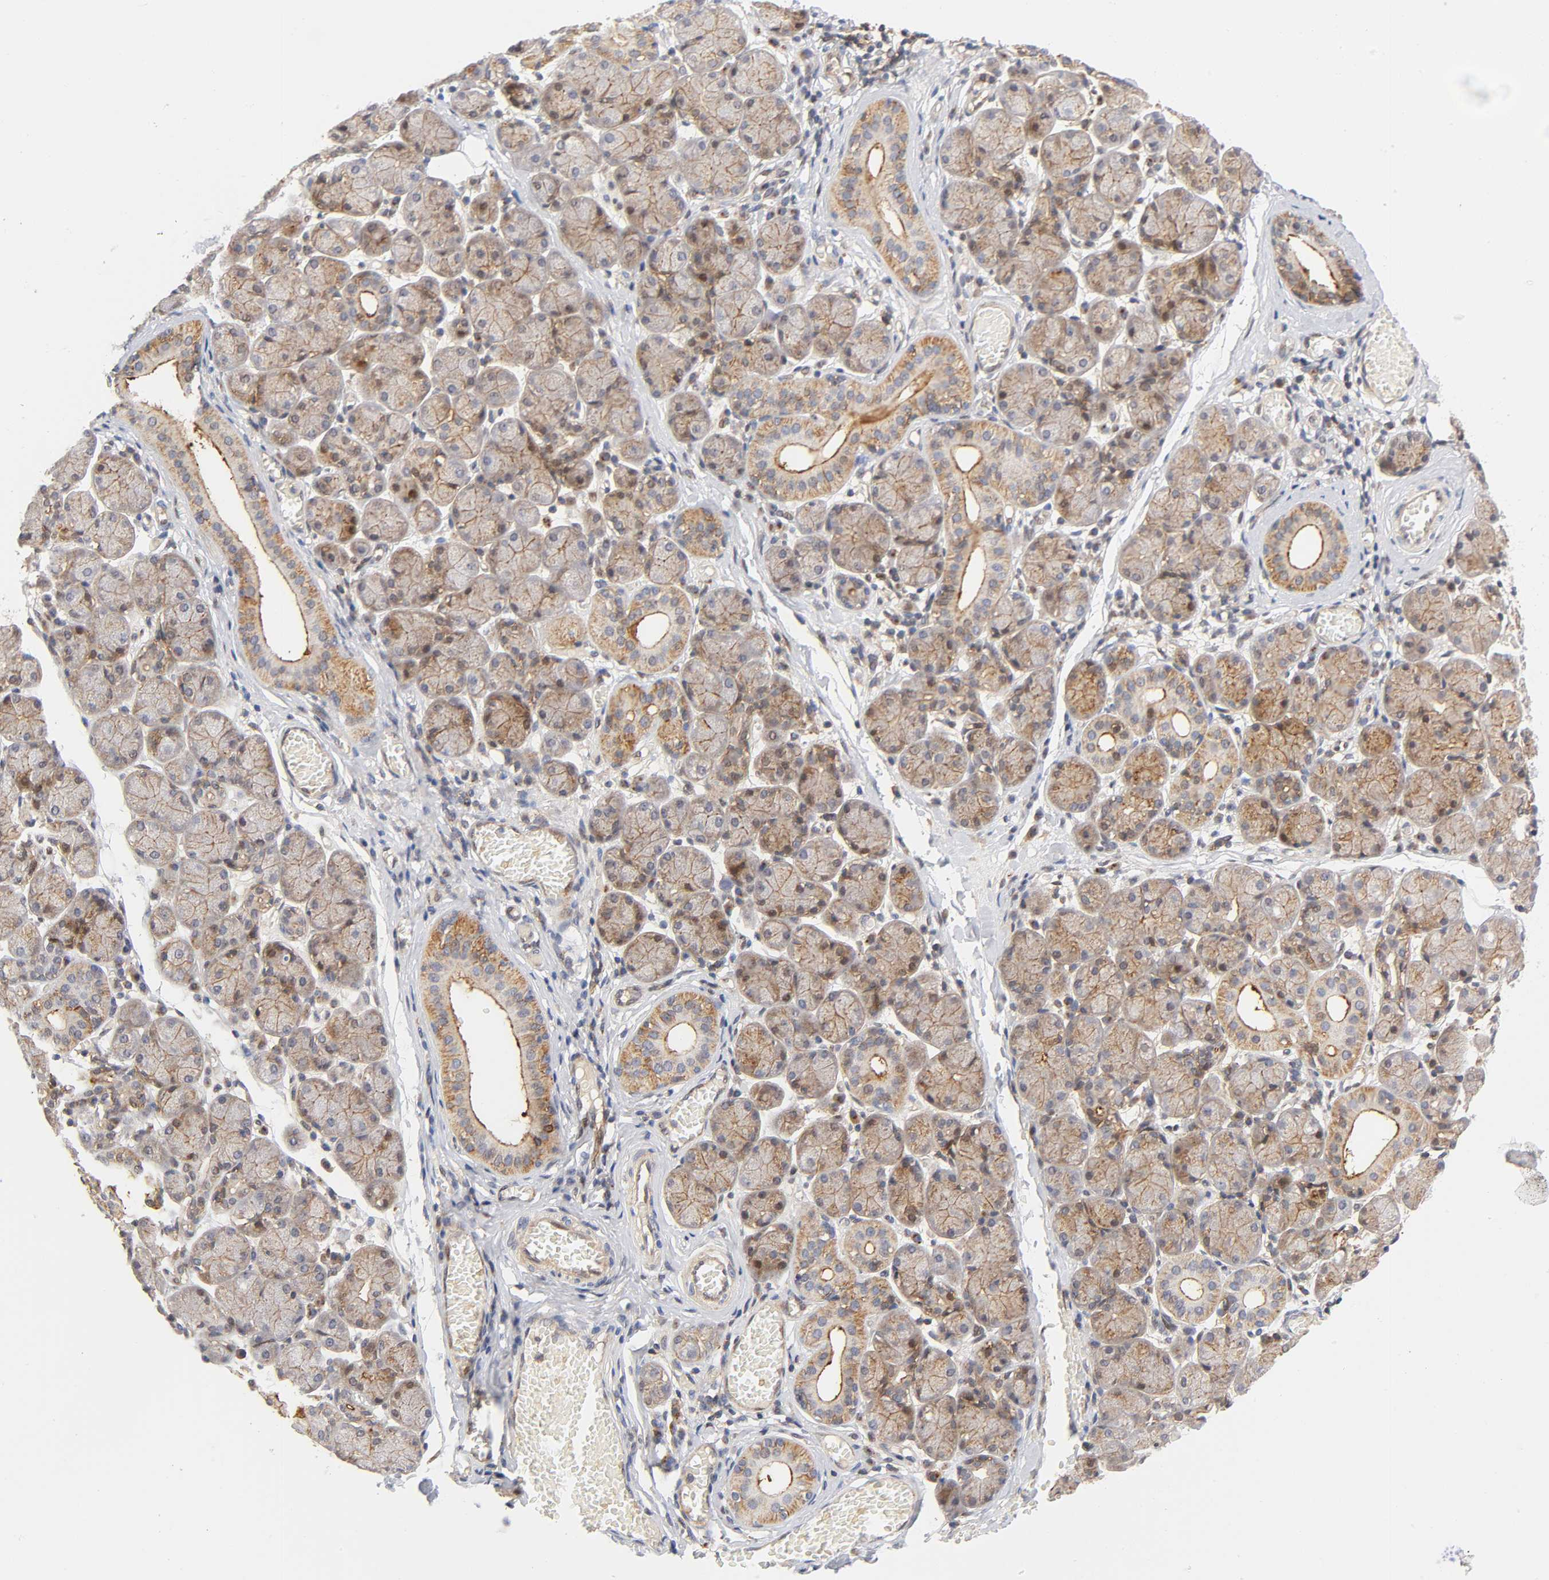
{"staining": {"intensity": "moderate", "quantity": ">75%", "location": "cytoplasmic/membranous,nuclear"}, "tissue": "salivary gland", "cell_type": "Glandular cells", "image_type": "normal", "snomed": [{"axis": "morphology", "description": "Normal tissue, NOS"}, {"axis": "topography", "description": "Salivary gland"}], "caption": "Immunohistochemistry (IHC) of unremarkable salivary gland shows medium levels of moderate cytoplasmic/membranous,nuclear staining in about >75% of glandular cells.", "gene": "ANXA7", "patient": {"sex": "female", "age": 24}}